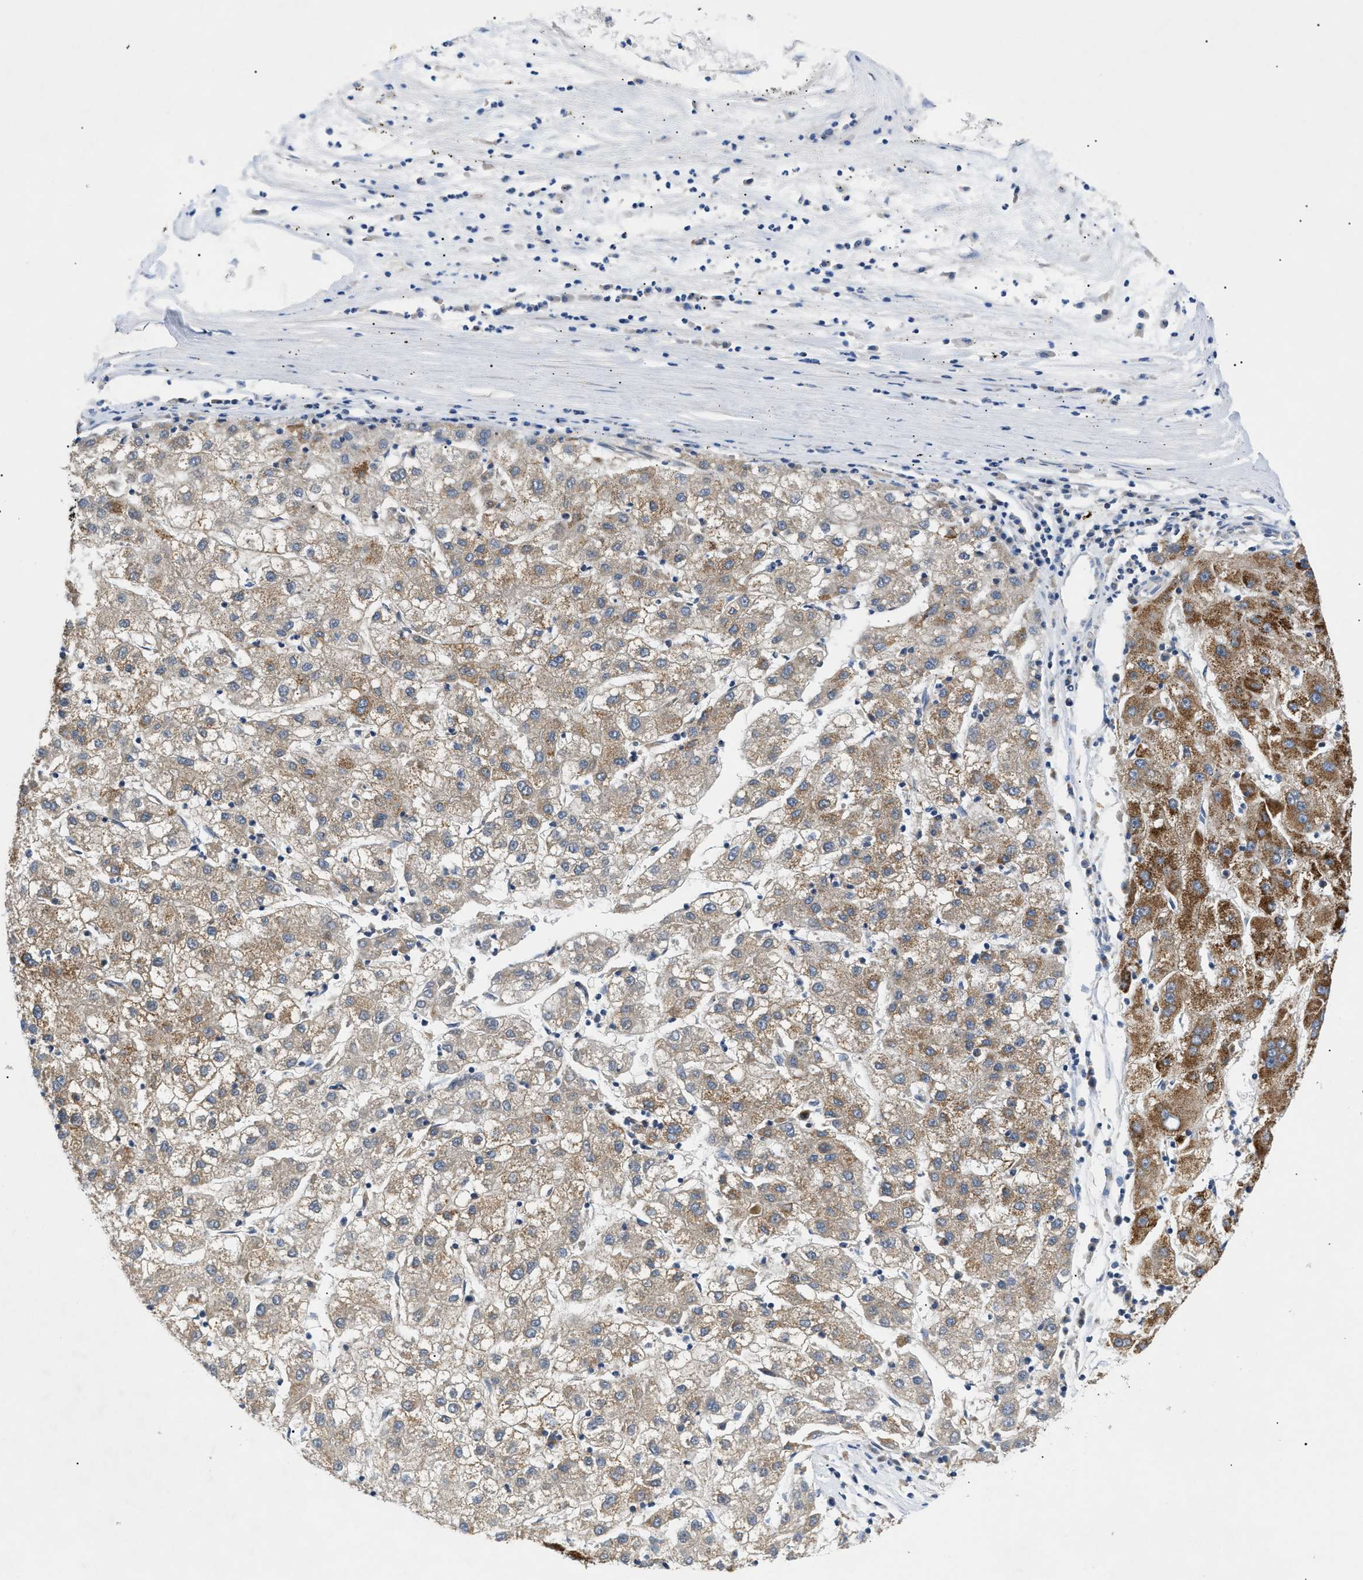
{"staining": {"intensity": "strong", "quantity": "25%-75%", "location": "cytoplasmic/membranous"}, "tissue": "liver cancer", "cell_type": "Tumor cells", "image_type": "cancer", "snomed": [{"axis": "morphology", "description": "Carcinoma, Hepatocellular, NOS"}, {"axis": "topography", "description": "Liver"}], "caption": "Protein analysis of liver cancer (hepatocellular carcinoma) tissue demonstrates strong cytoplasmic/membranous staining in approximately 25%-75% of tumor cells. Using DAB (3,3'-diaminobenzidine) (brown) and hematoxylin (blue) stains, captured at high magnification using brightfield microscopy.", "gene": "ZBTB11", "patient": {"sex": "male", "age": 72}}